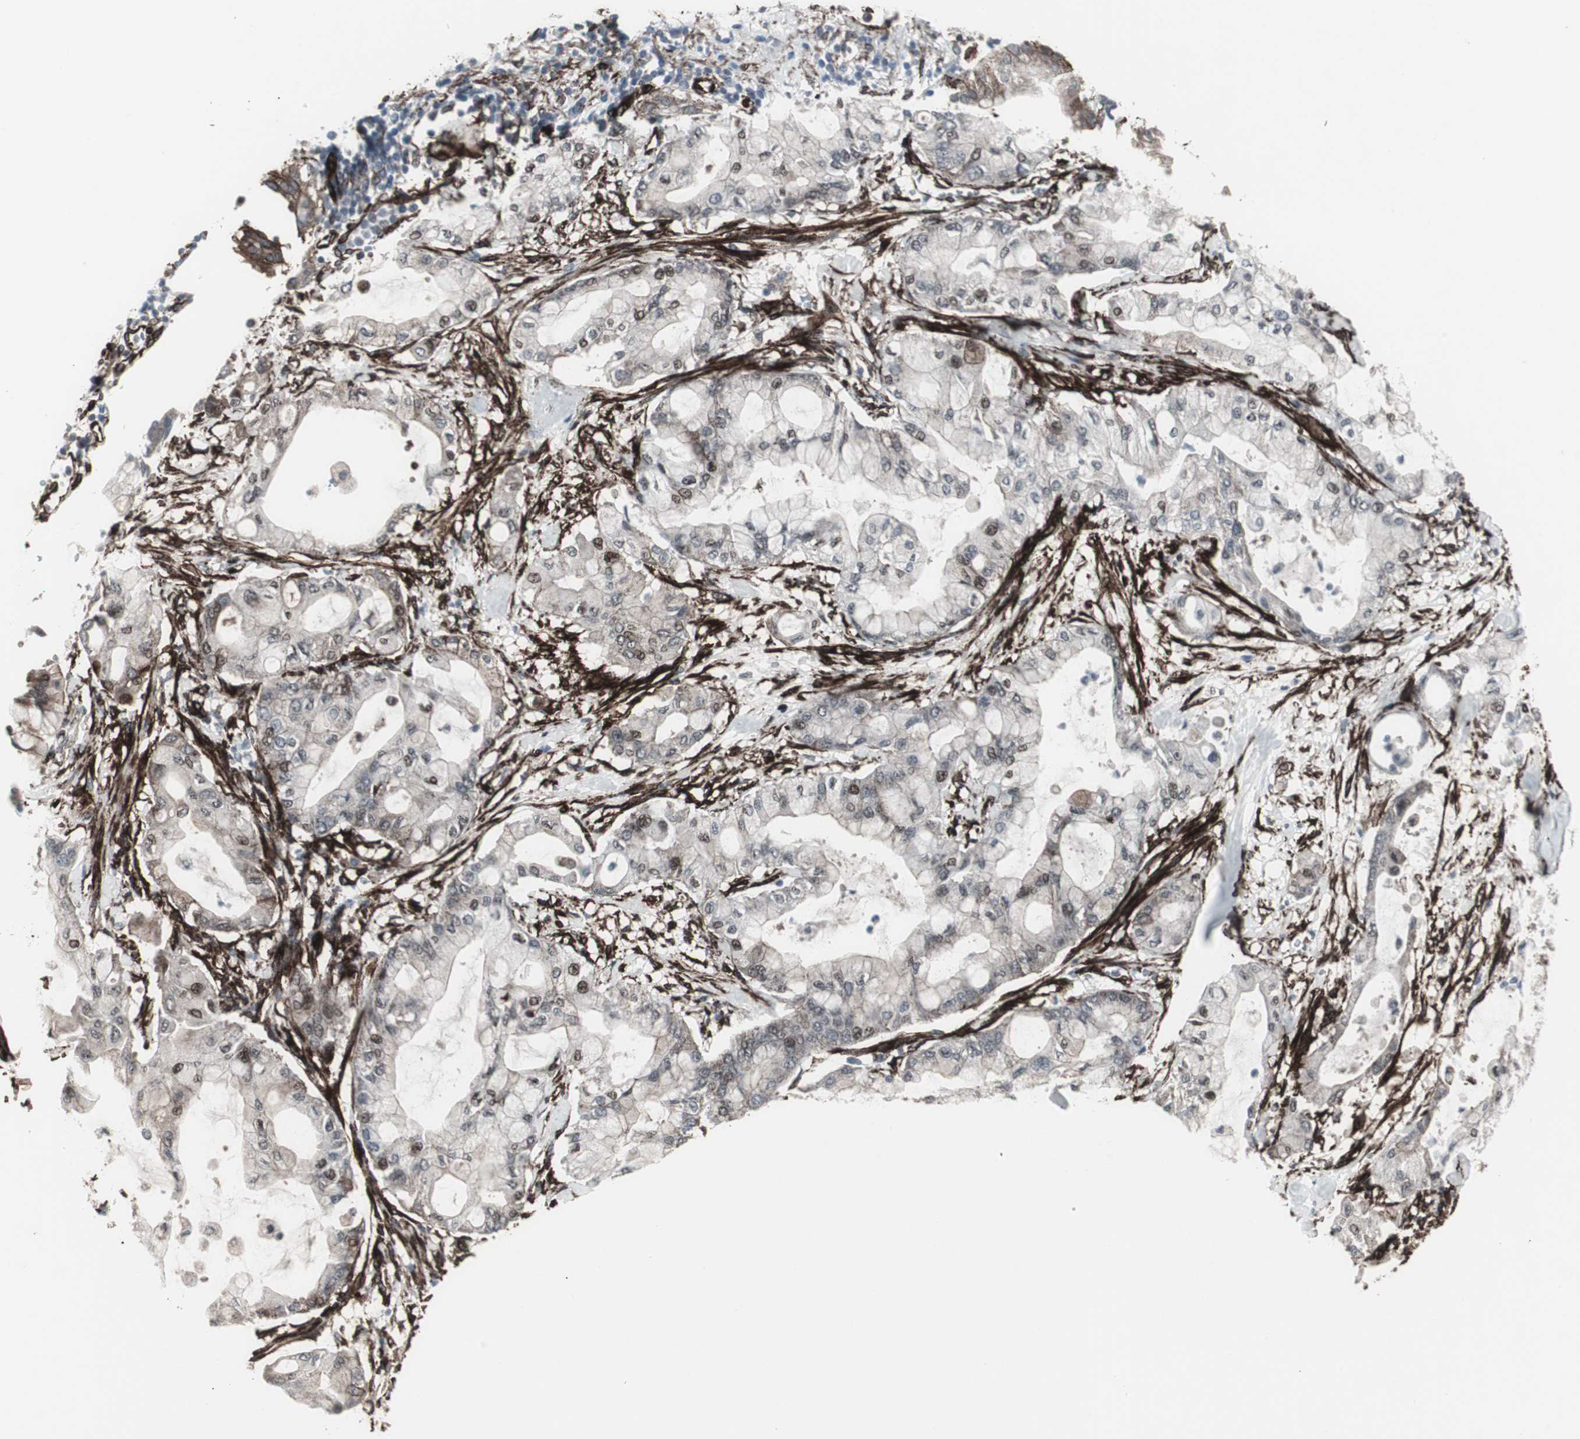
{"staining": {"intensity": "weak", "quantity": "25%-75%", "location": "cytoplasmic/membranous,nuclear"}, "tissue": "pancreatic cancer", "cell_type": "Tumor cells", "image_type": "cancer", "snomed": [{"axis": "morphology", "description": "Adenocarcinoma, NOS"}, {"axis": "morphology", "description": "Adenocarcinoma, metastatic, NOS"}, {"axis": "topography", "description": "Lymph node"}, {"axis": "topography", "description": "Pancreas"}, {"axis": "topography", "description": "Duodenum"}], "caption": "The immunohistochemical stain labels weak cytoplasmic/membranous and nuclear expression in tumor cells of pancreatic cancer tissue.", "gene": "PDGFA", "patient": {"sex": "female", "age": 64}}